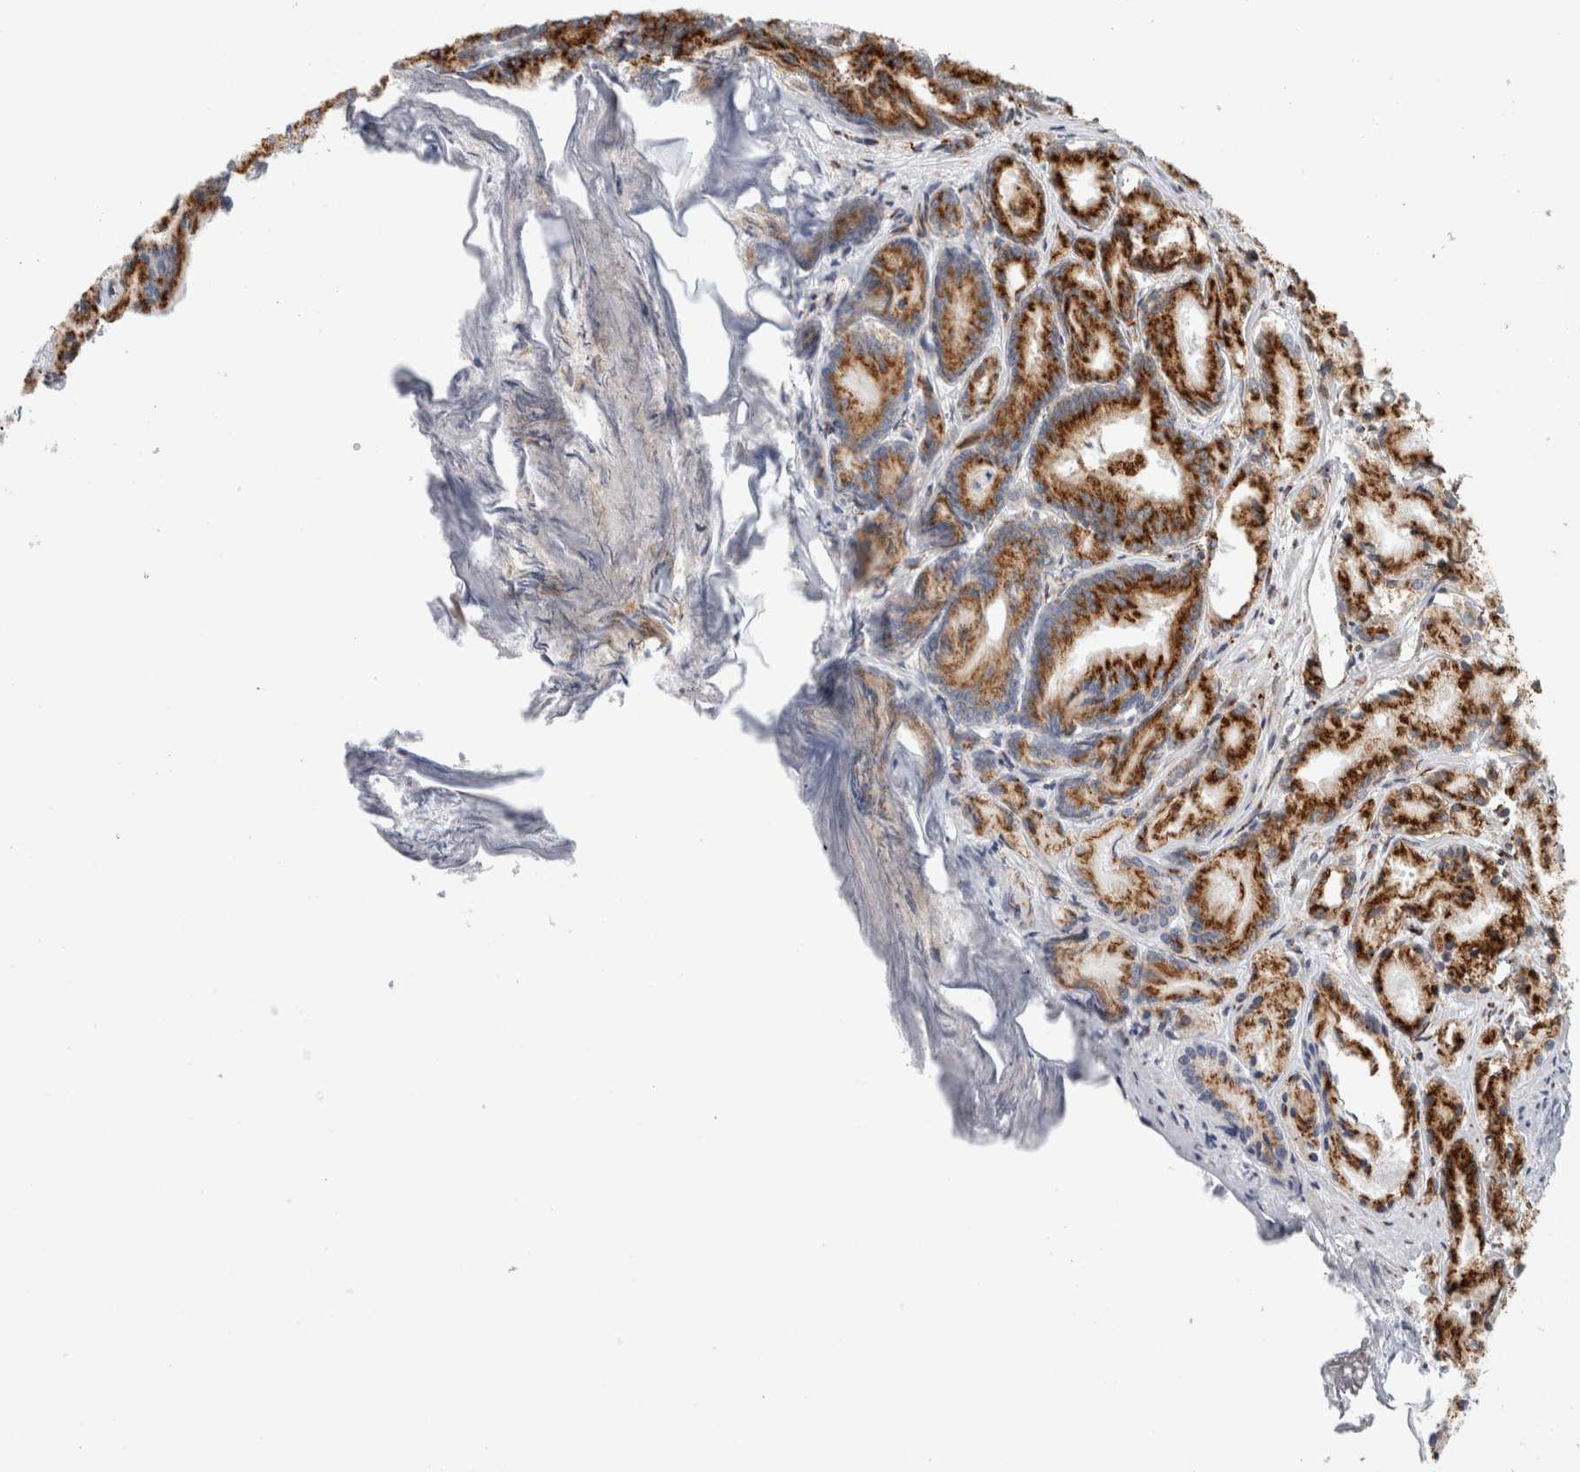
{"staining": {"intensity": "strong", "quantity": "25%-75%", "location": "cytoplasmic/membranous"}, "tissue": "prostate cancer", "cell_type": "Tumor cells", "image_type": "cancer", "snomed": [{"axis": "morphology", "description": "Adenocarcinoma, Low grade"}, {"axis": "topography", "description": "Prostate"}], "caption": "Prostate adenocarcinoma (low-grade) stained with immunohistochemistry exhibits strong cytoplasmic/membranous expression in about 25%-75% of tumor cells. Ihc stains the protein of interest in brown and the nuclei are stained blue.", "gene": "MCFD2", "patient": {"sex": "male", "age": 72}}